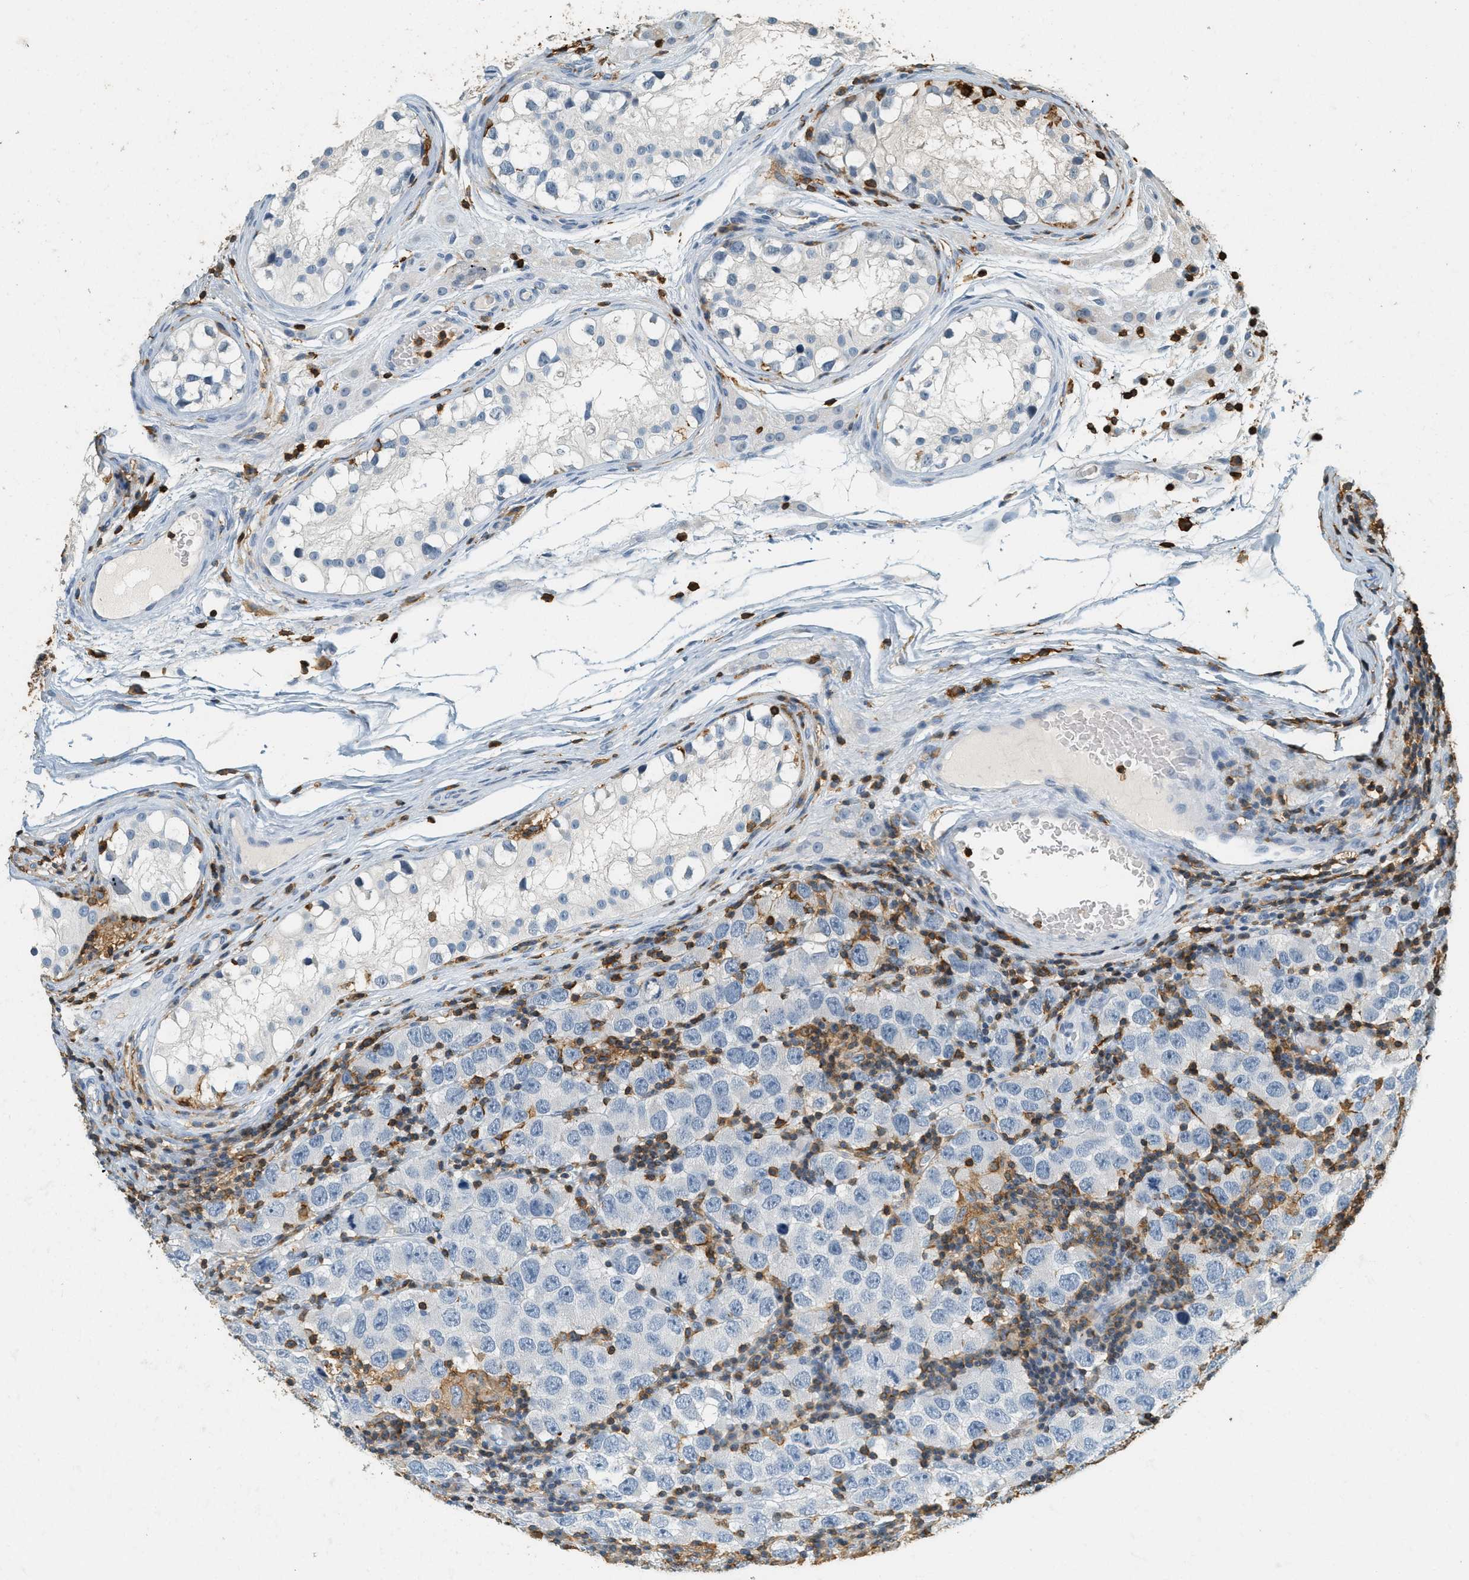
{"staining": {"intensity": "negative", "quantity": "none", "location": "none"}, "tissue": "testis cancer", "cell_type": "Tumor cells", "image_type": "cancer", "snomed": [{"axis": "morphology", "description": "Carcinoma, Embryonal, NOS"}, {"axis": "topography", "description": "Testis"}], "caption": "Immunohistochemical staining of testis cancer displays no significant positivity in tumor cells.", "gene": "LSP1", "patient": {"sex": "male", "age": 21}}